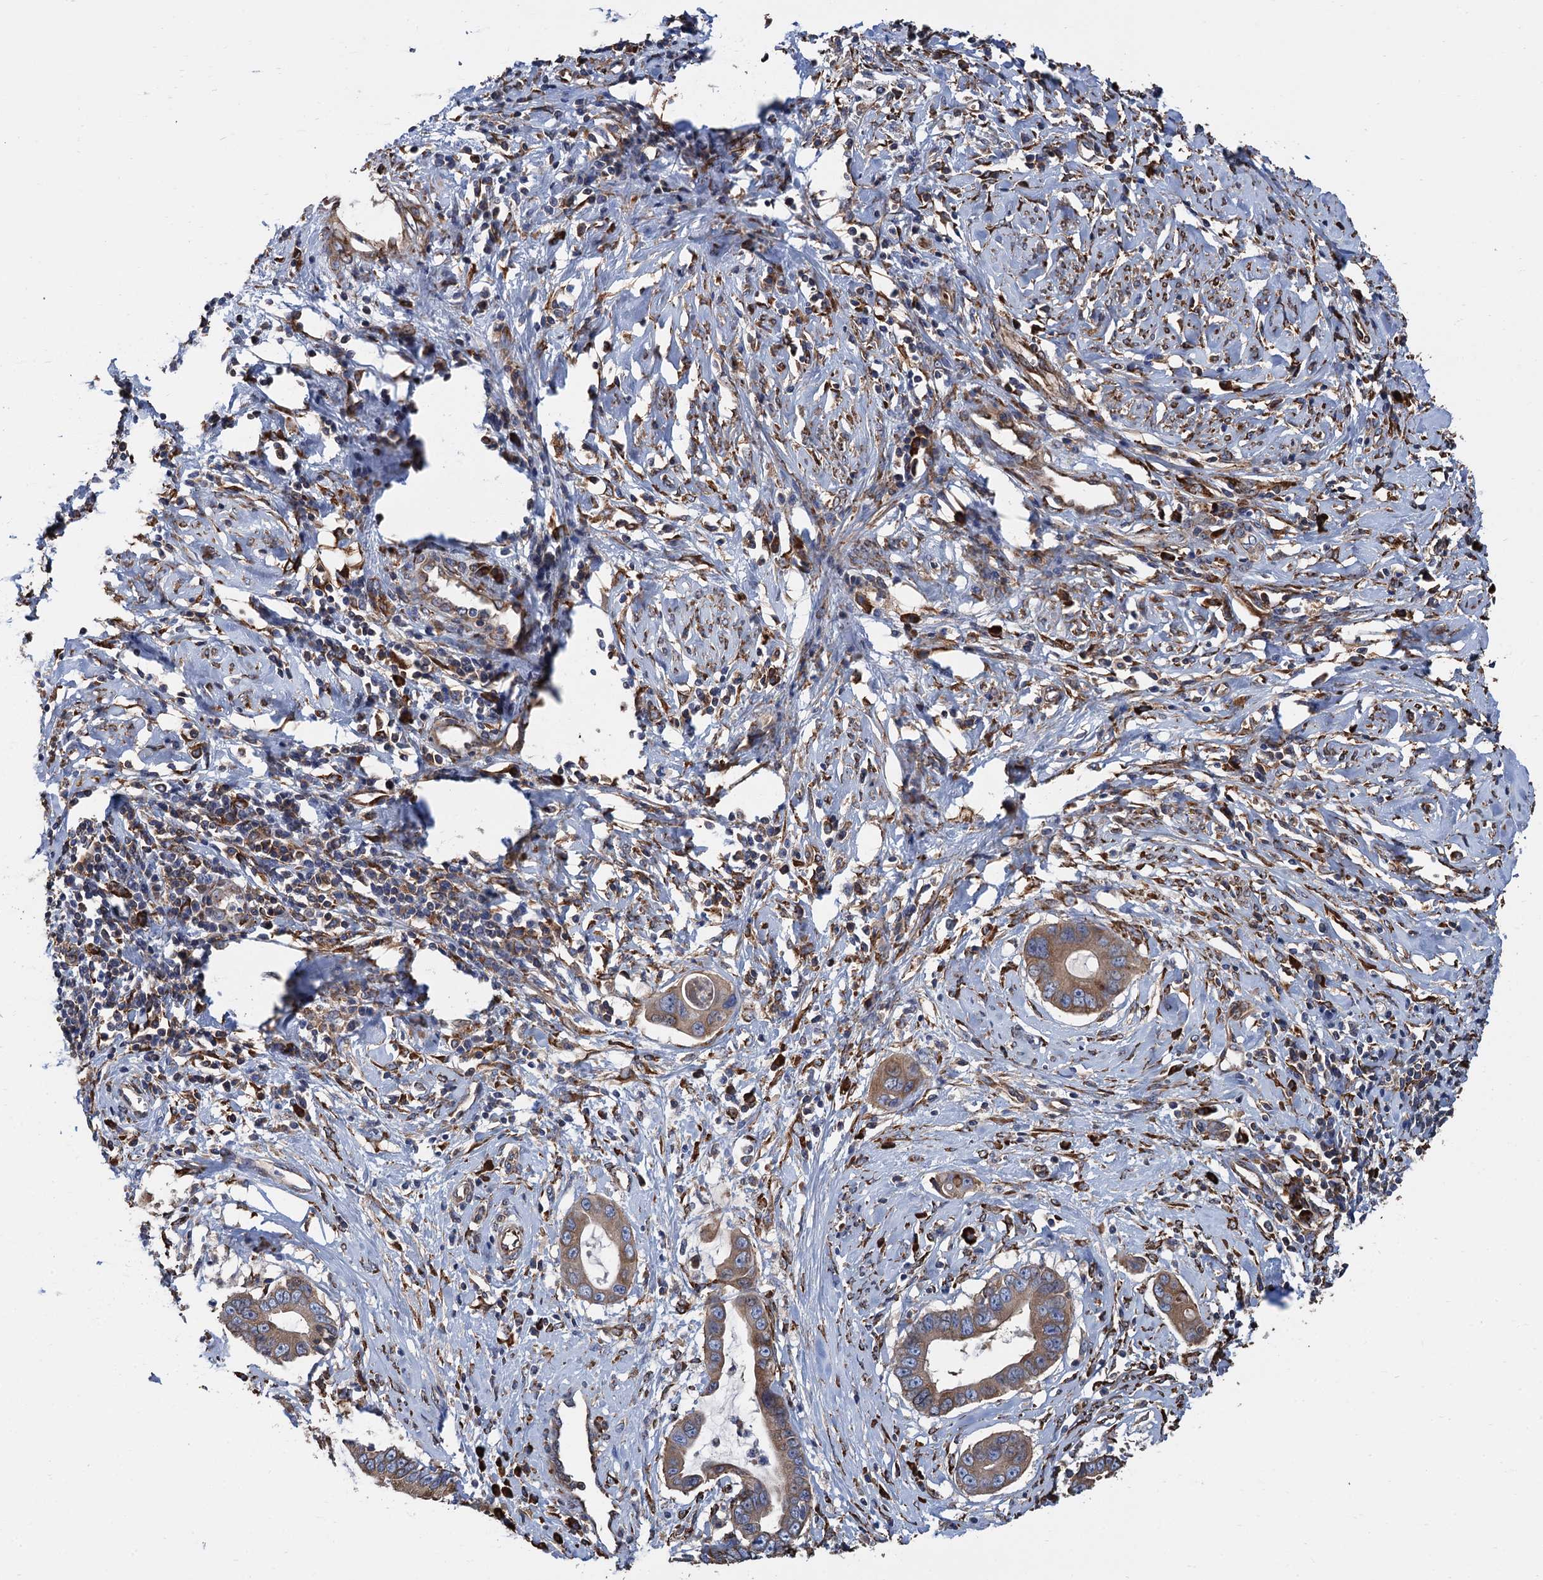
{"staining": {"intensity": "weak", "quantity": "25%-75%", "location": "cytoplasmic/membranous"}, "tissue": "cervical cancer", "cell_type": "Tumor cells", "image_type": "cancer", "snomed": [{"axis": "morphology", "description": "Adenocarcinoma, NOS"}, {"axis": "topography", "description": "Cervix"}], "caption": "Cervical cancer (adenocarcinoma) stained with a brown dye displays weak cytoplasmic/membranous positive staining in about 25%-75% of tumor cells.", "gene": "CNNM1", "patient": {"sex": "female", "age": 44}}